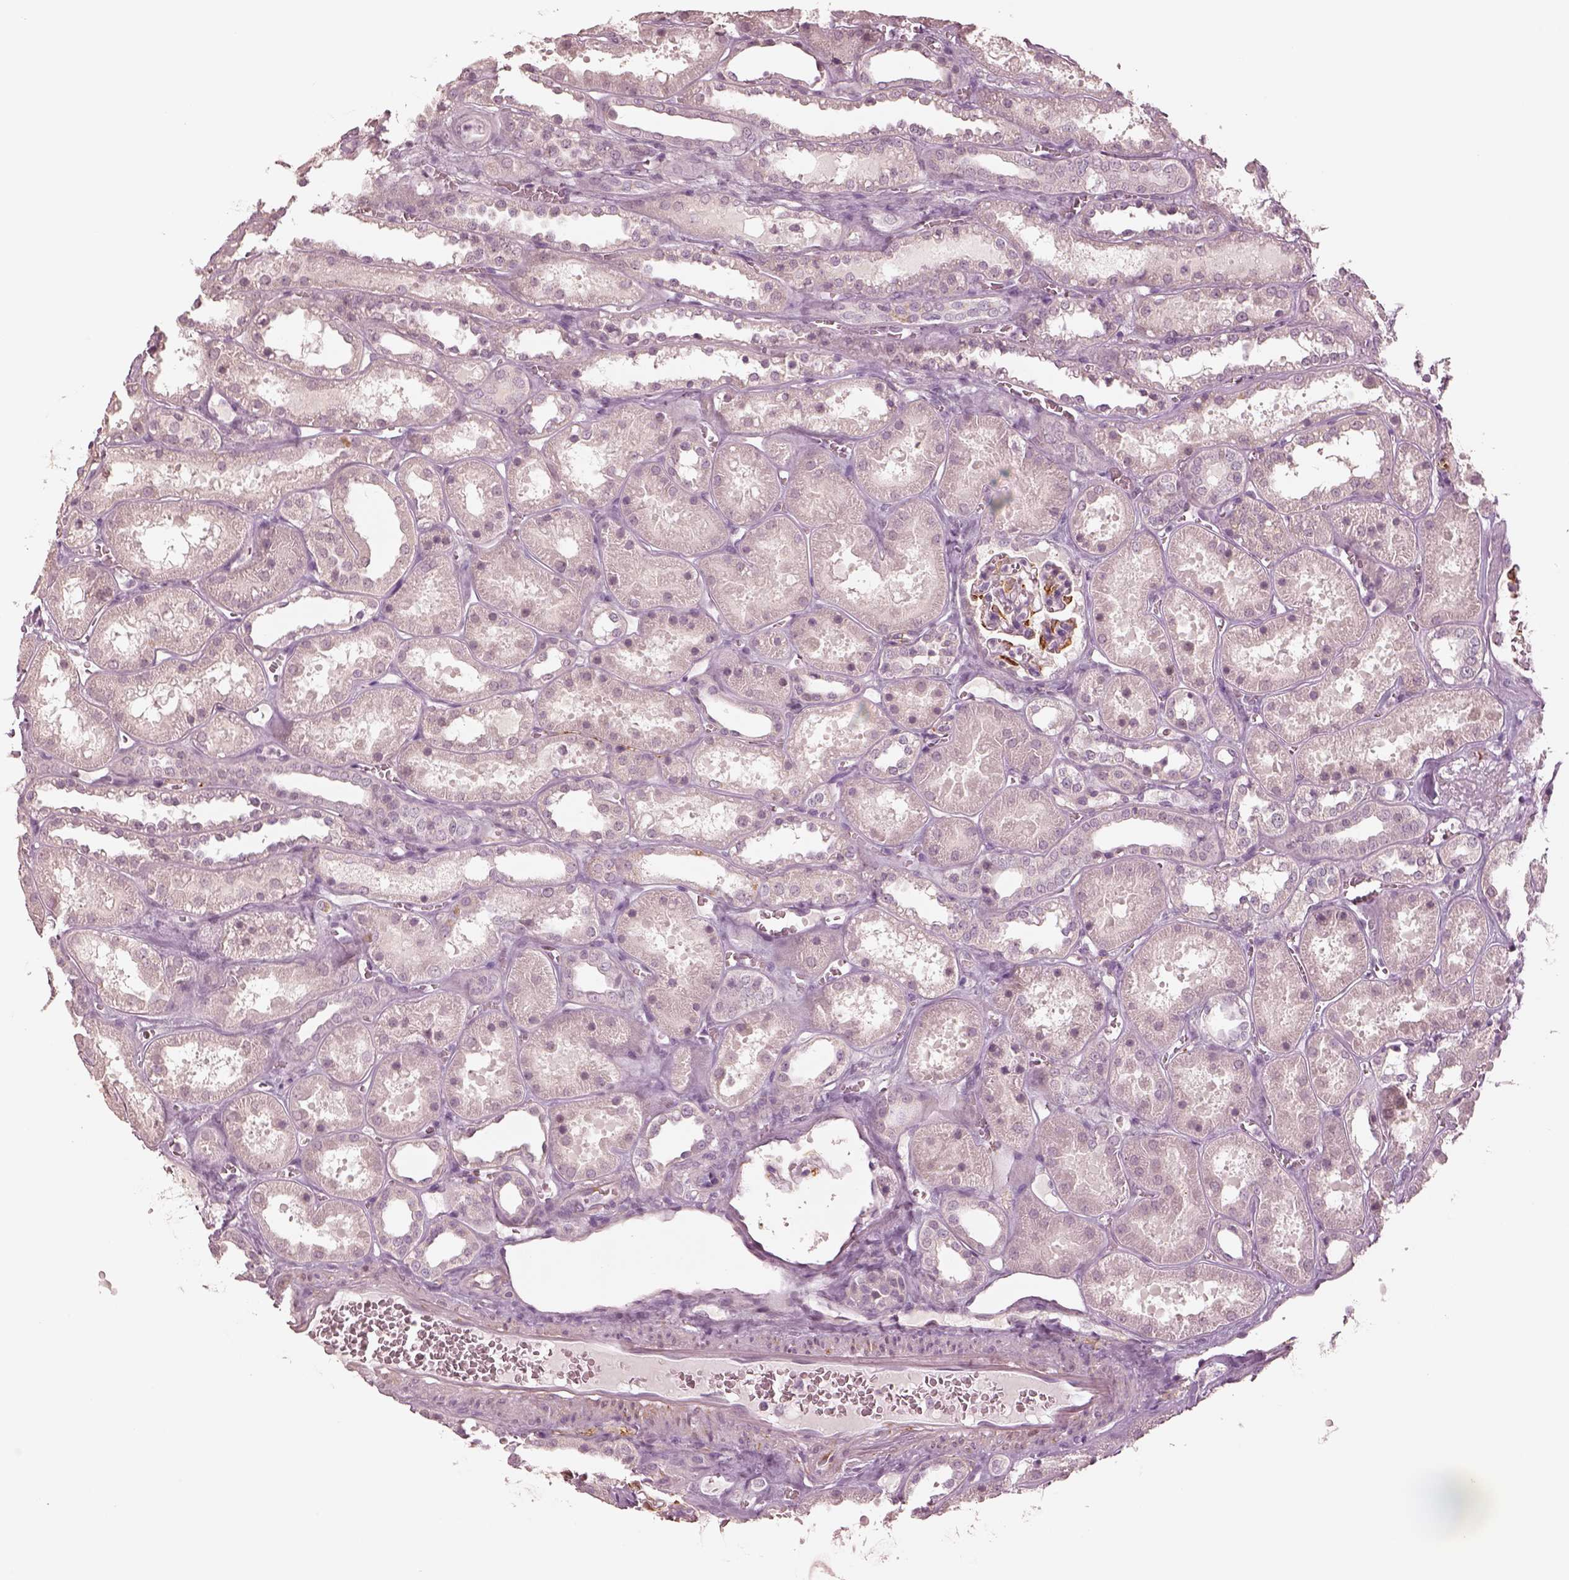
{"staining": {"intensity": "moderate", "quantity": "25%-75%", "location": "cytoplasmic/membranous"}, "tissue": "kidney", "cell_type": "Cells in glomeruli", "image_type": "normal", "snomed": [{"axis": "morphology", "description": "Normal tissue, NOS"}, {"axis": "topography", "description": "Kidney"}], "caption": "Kidney was stained to show a protein in brown. There is medium levels of moderate cytoplasmic/membranous expression in about 25%-75% of cells in glomeruli.", "gene": "DNAAF9", "patient": {"sex": "female", "age": 41}}